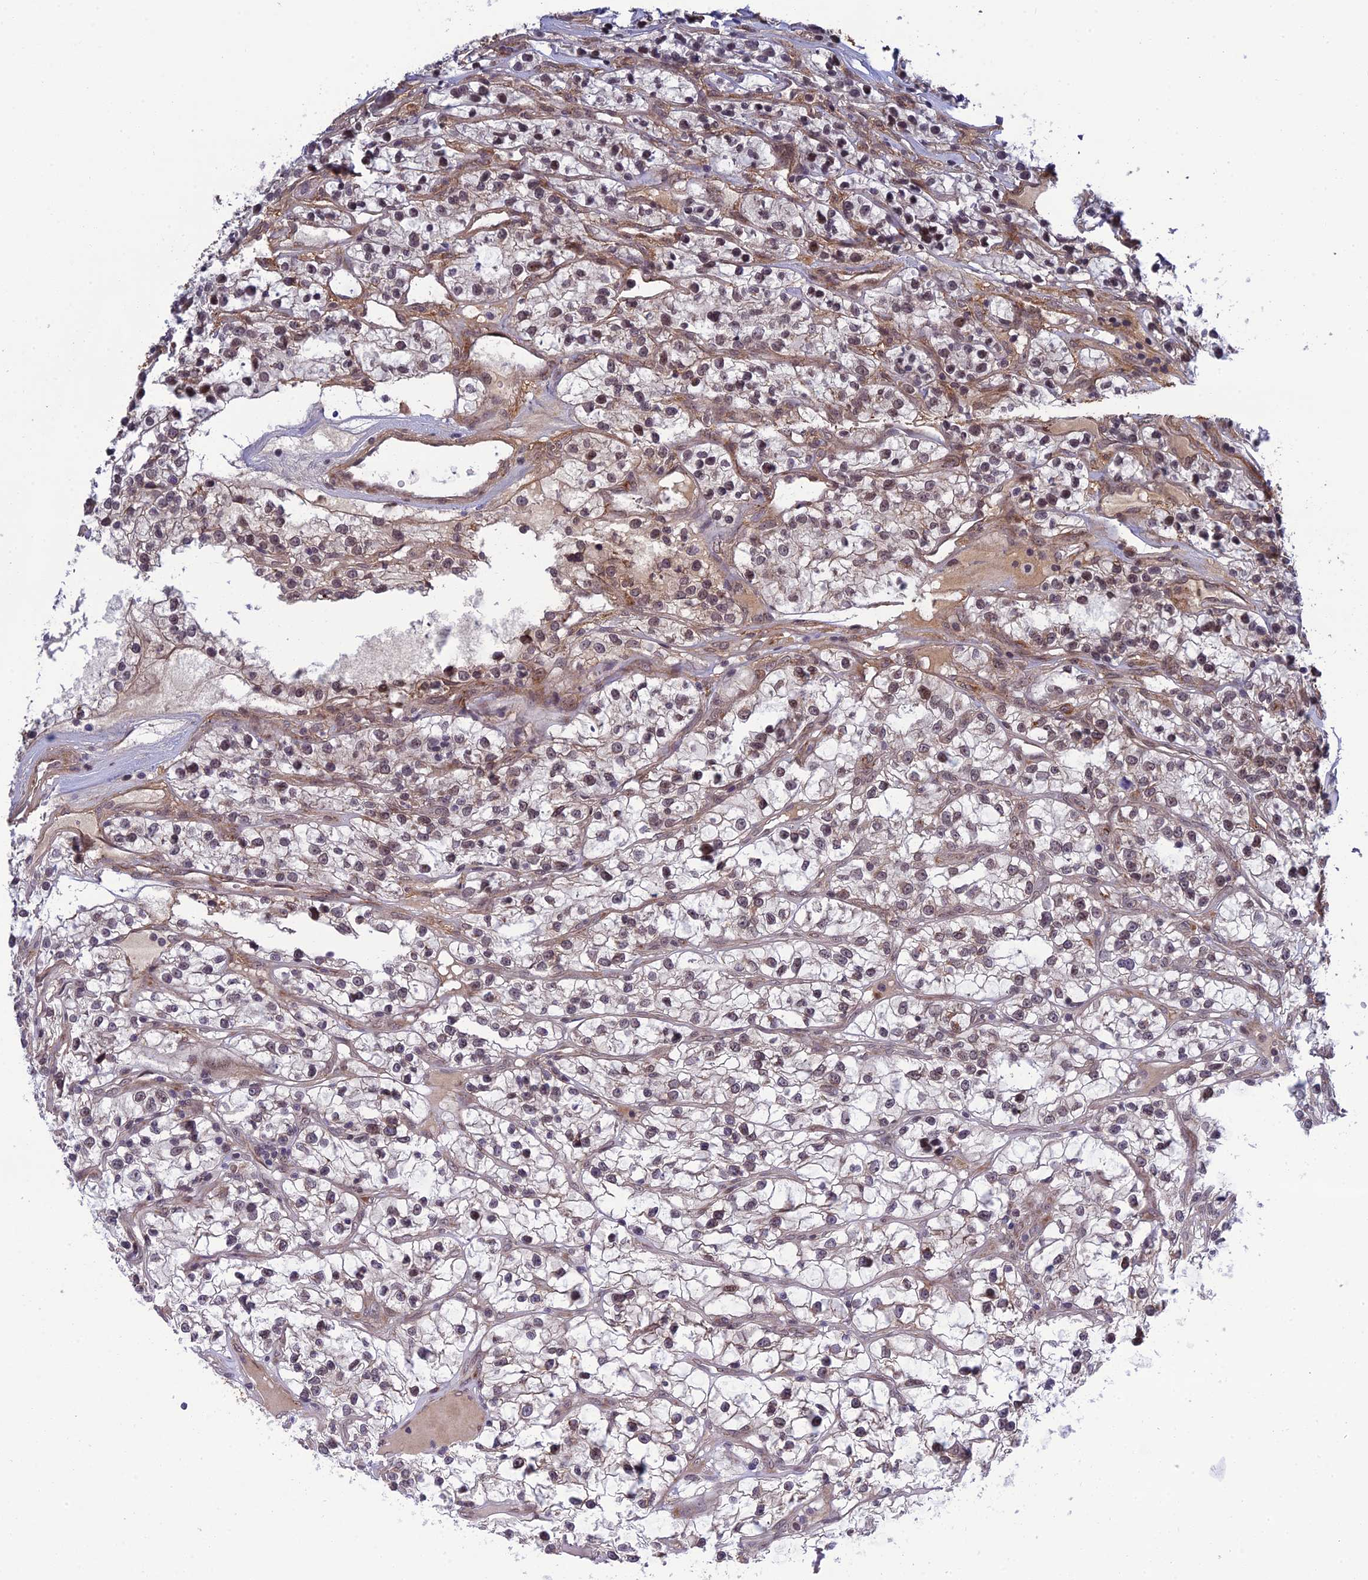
{"staining": {"intensity": "weak", "quantity": ">75%", "location": "cytoplasmic/membranous,nuclear"}, "tissue": "renal cancer", "cell_type": "Tumor cells", "image_type": "cancer", "snomed": [{"axis": "morphology", "description": "Adenocarcinoma, NOS"}, {"axis": "topography", "description": "Kidney"}], "caption": "Immunohistochemistry histopathology image of adenocarcinoma (renal) stained for a protein (brown), which exhibits low levels of weak cytoplasmic/membranous and nuclear expression in about >75% of tumor cells.", "gene": "REXO1", "patient": {"sex": "female", "age": 57}}